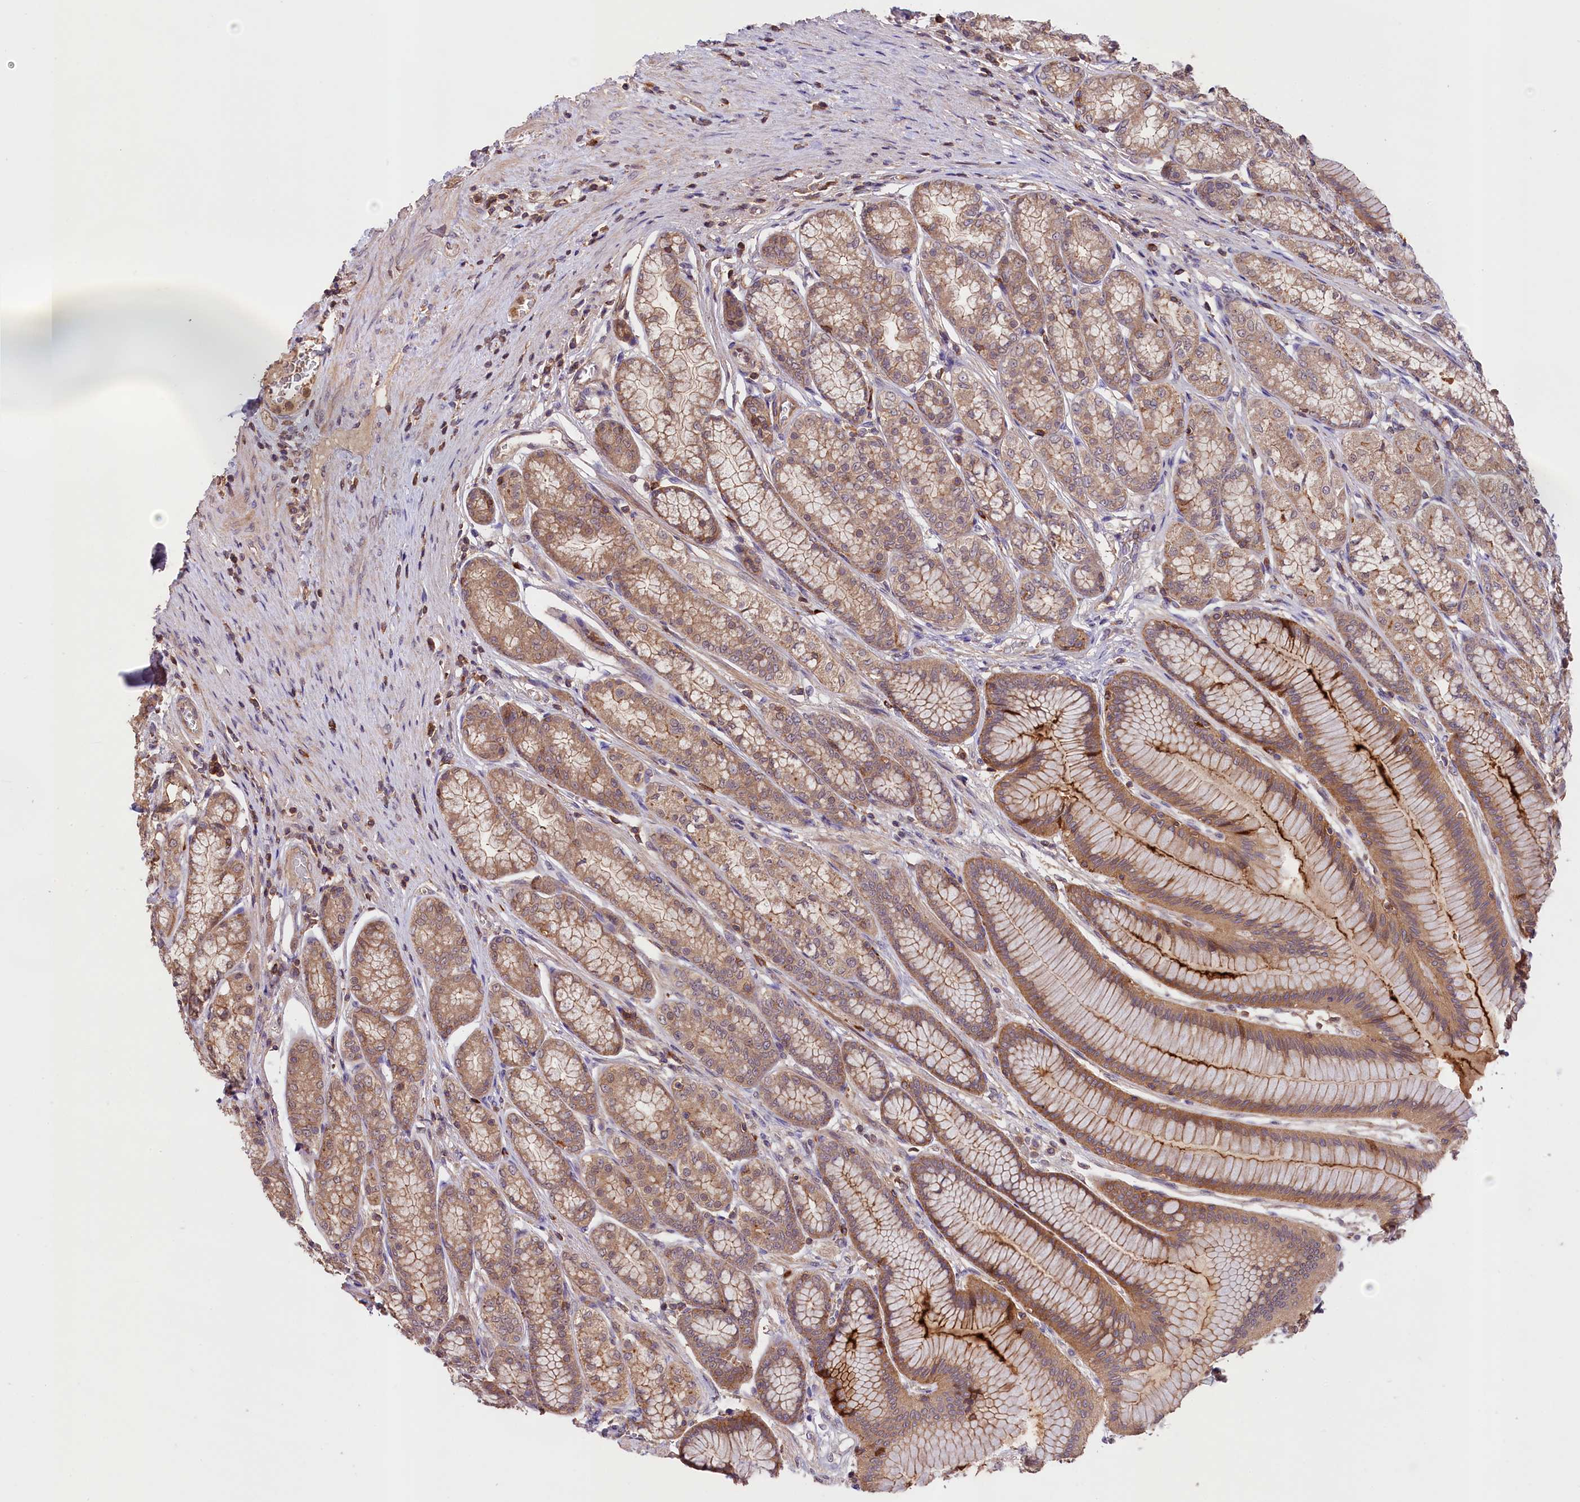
{"staining": {"intensity": "moderate", "quantity": ">75%", "location": "cytoplasmic/membranous"}, "tissue": "stomach", "cell_type": "Glandular cells", "image_type": "normal", "snomed": [{"axis": "morphology", "description": "Normal tissue, NOS"}, {"axis": "morphology", "description": "Adenocarcinoma, NOS"}, {"axis": "morphology", "description": "Adenocarcinoma, High grade"}, {"axis": "topography", "description": "Stomach, upper"}, {"axis": "topography", "description": "Stomach"}], "caption": "Protein analysis of normal stomach exhibits moderate cytoplasmic/membranous expression in approximately >75% of glandular cells.", "gene": "SKIDA1", "patient": {"sex": "female", "age": 65}}